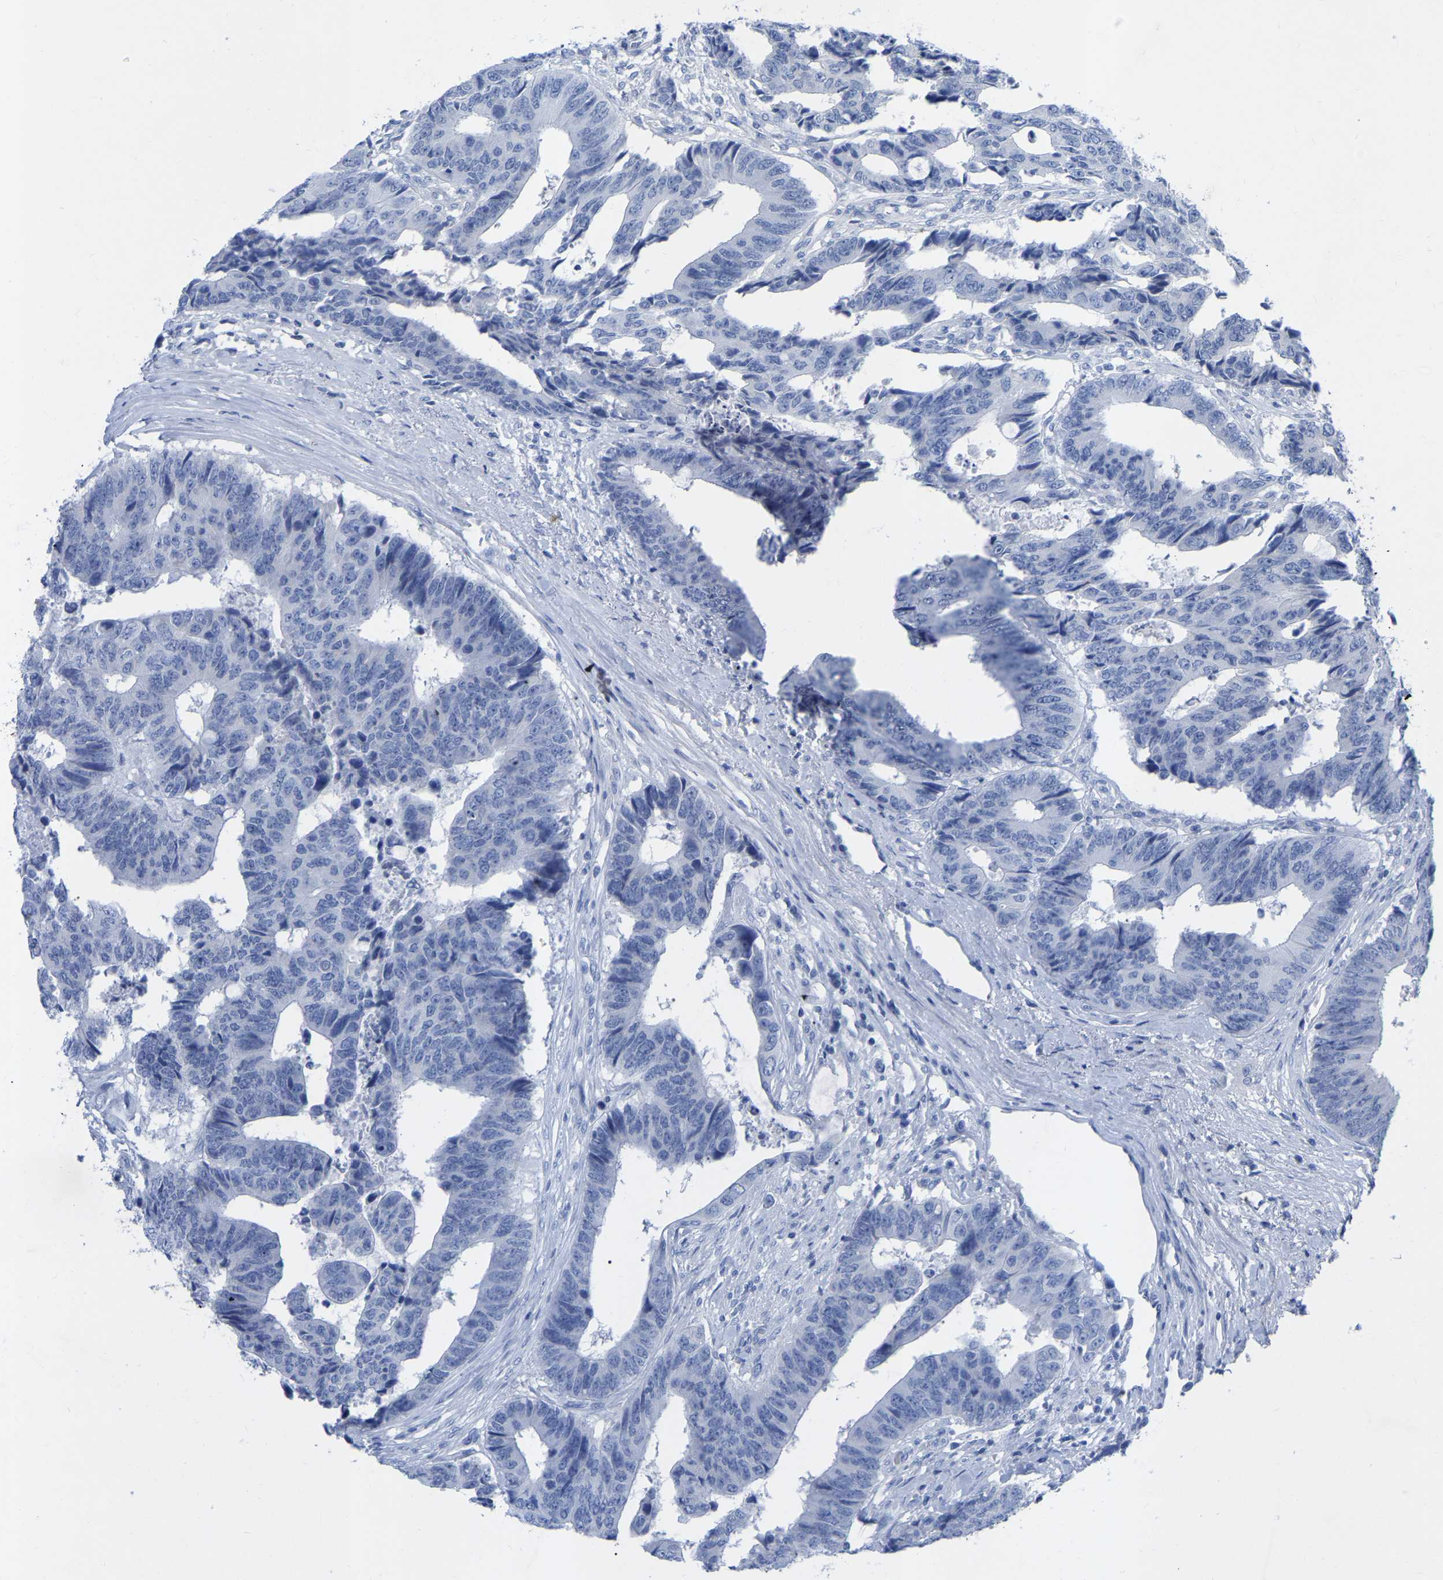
{"staining": {"intensity": "negative", "quantity": "none", "location": "none"}, "tissue": "colorectal cancer", "cell_type": "Tumor cells", "image_type": "cancer", "snomed": [{"axis": "morphology", "description": "Adenocarcinoma, NOS"}, {"axis": "topography", "description": "Rectum"}], "caption": "Adenocarcinoma (colorectal) was stained to show a protein in brown. There is no significant positivity in tumor cells. The staining was performed using DAB to visualize the protein expression in brown, while the nuclei were stained in blue with hematoxylin (Magnification: 20x).", "gene": "ZNF629", "patient": {"sex": "male", "age": 84}}